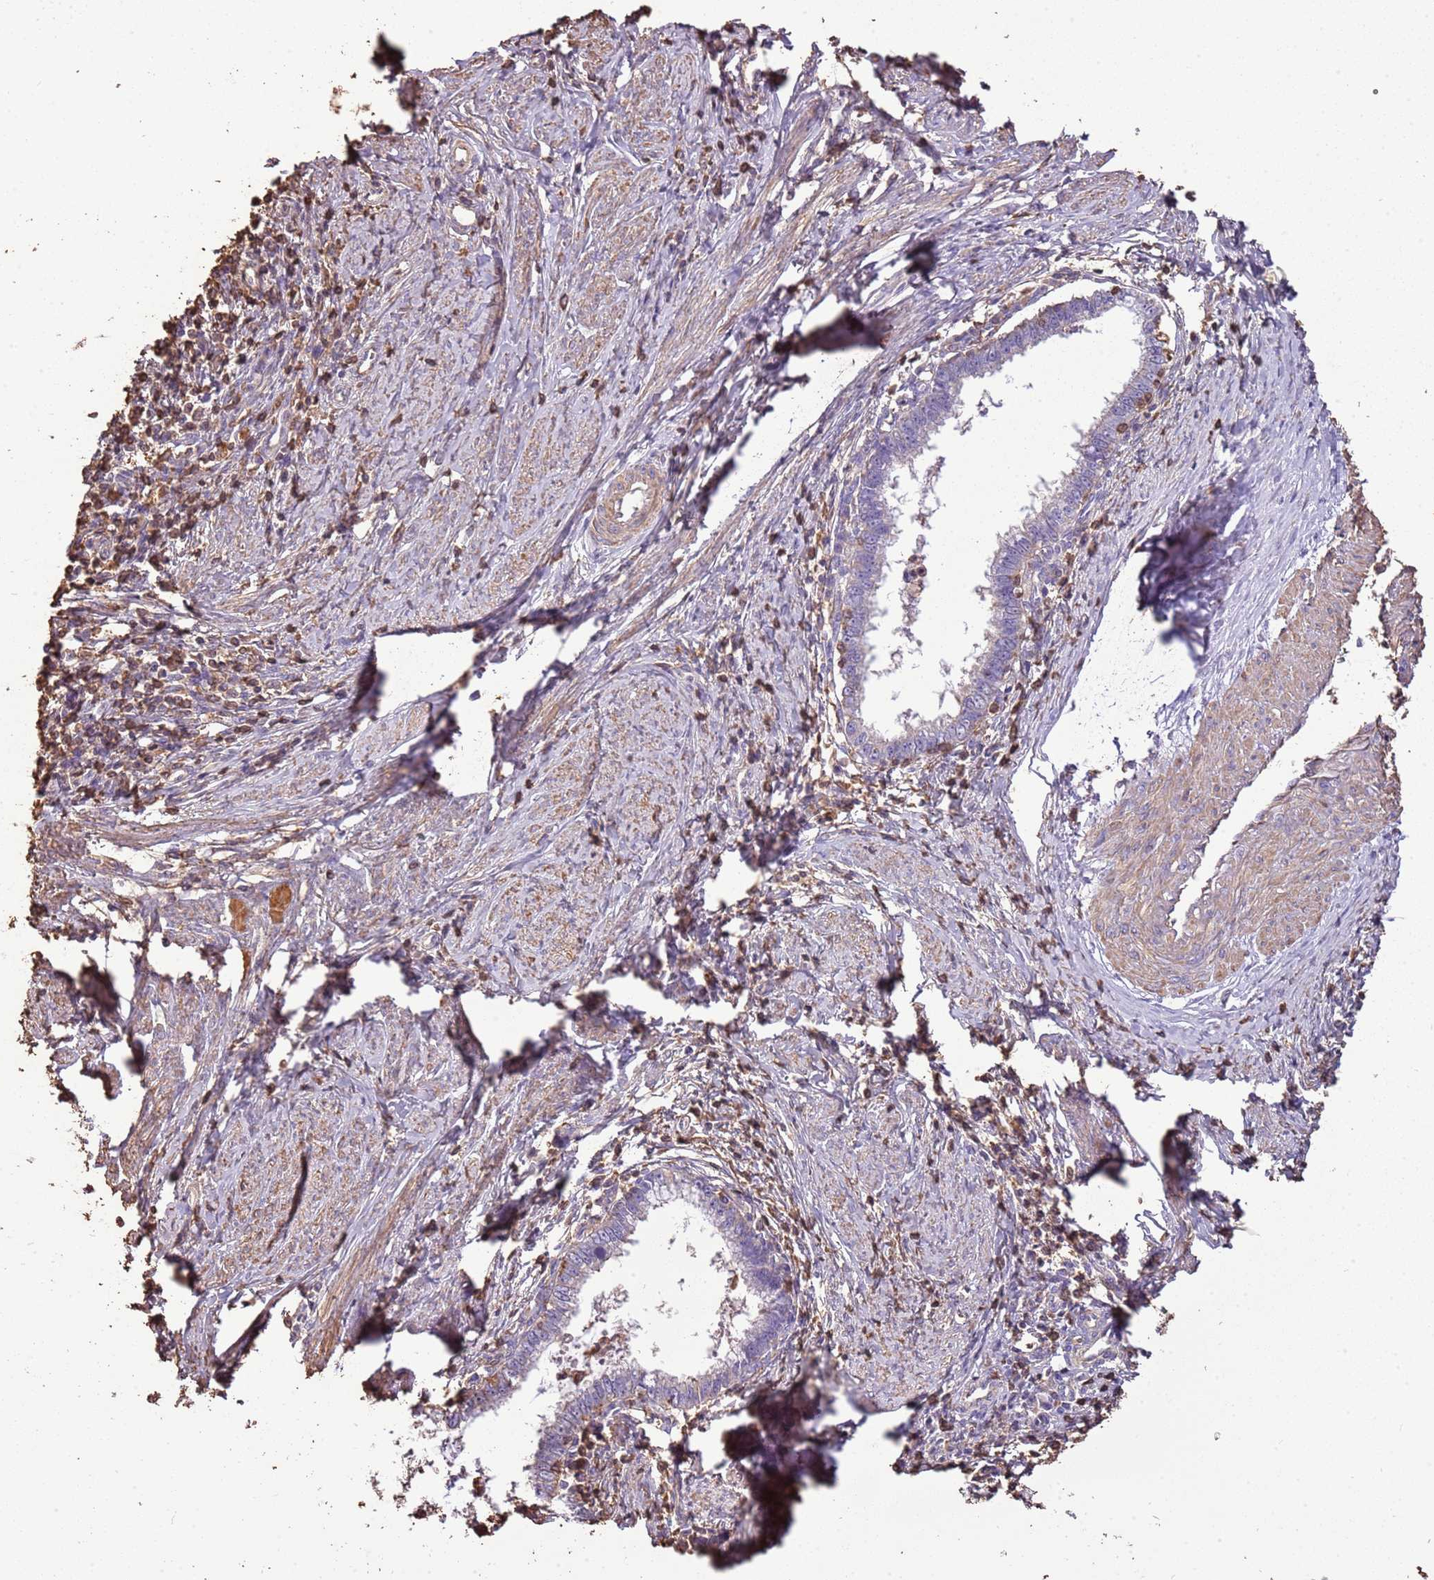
{"staining": {"intensity": "negative", "quantity": "none", "location": "none"}, "tissue": "cervical cancer", "cell_type": "Tumor cells", "image_type": "cancer", "snomed": [{"axis": "morphology", "description": "Adenocarcinoma, NOS"}, {"axis": "topography", "description": "Cervix"}], "caption": "This is an IHC histopathology image of adenocarcinoma (cervical). There is no expression in tumor cells.", "gene": "ARL10", "patient": {"sex": "female", "age": 36}}